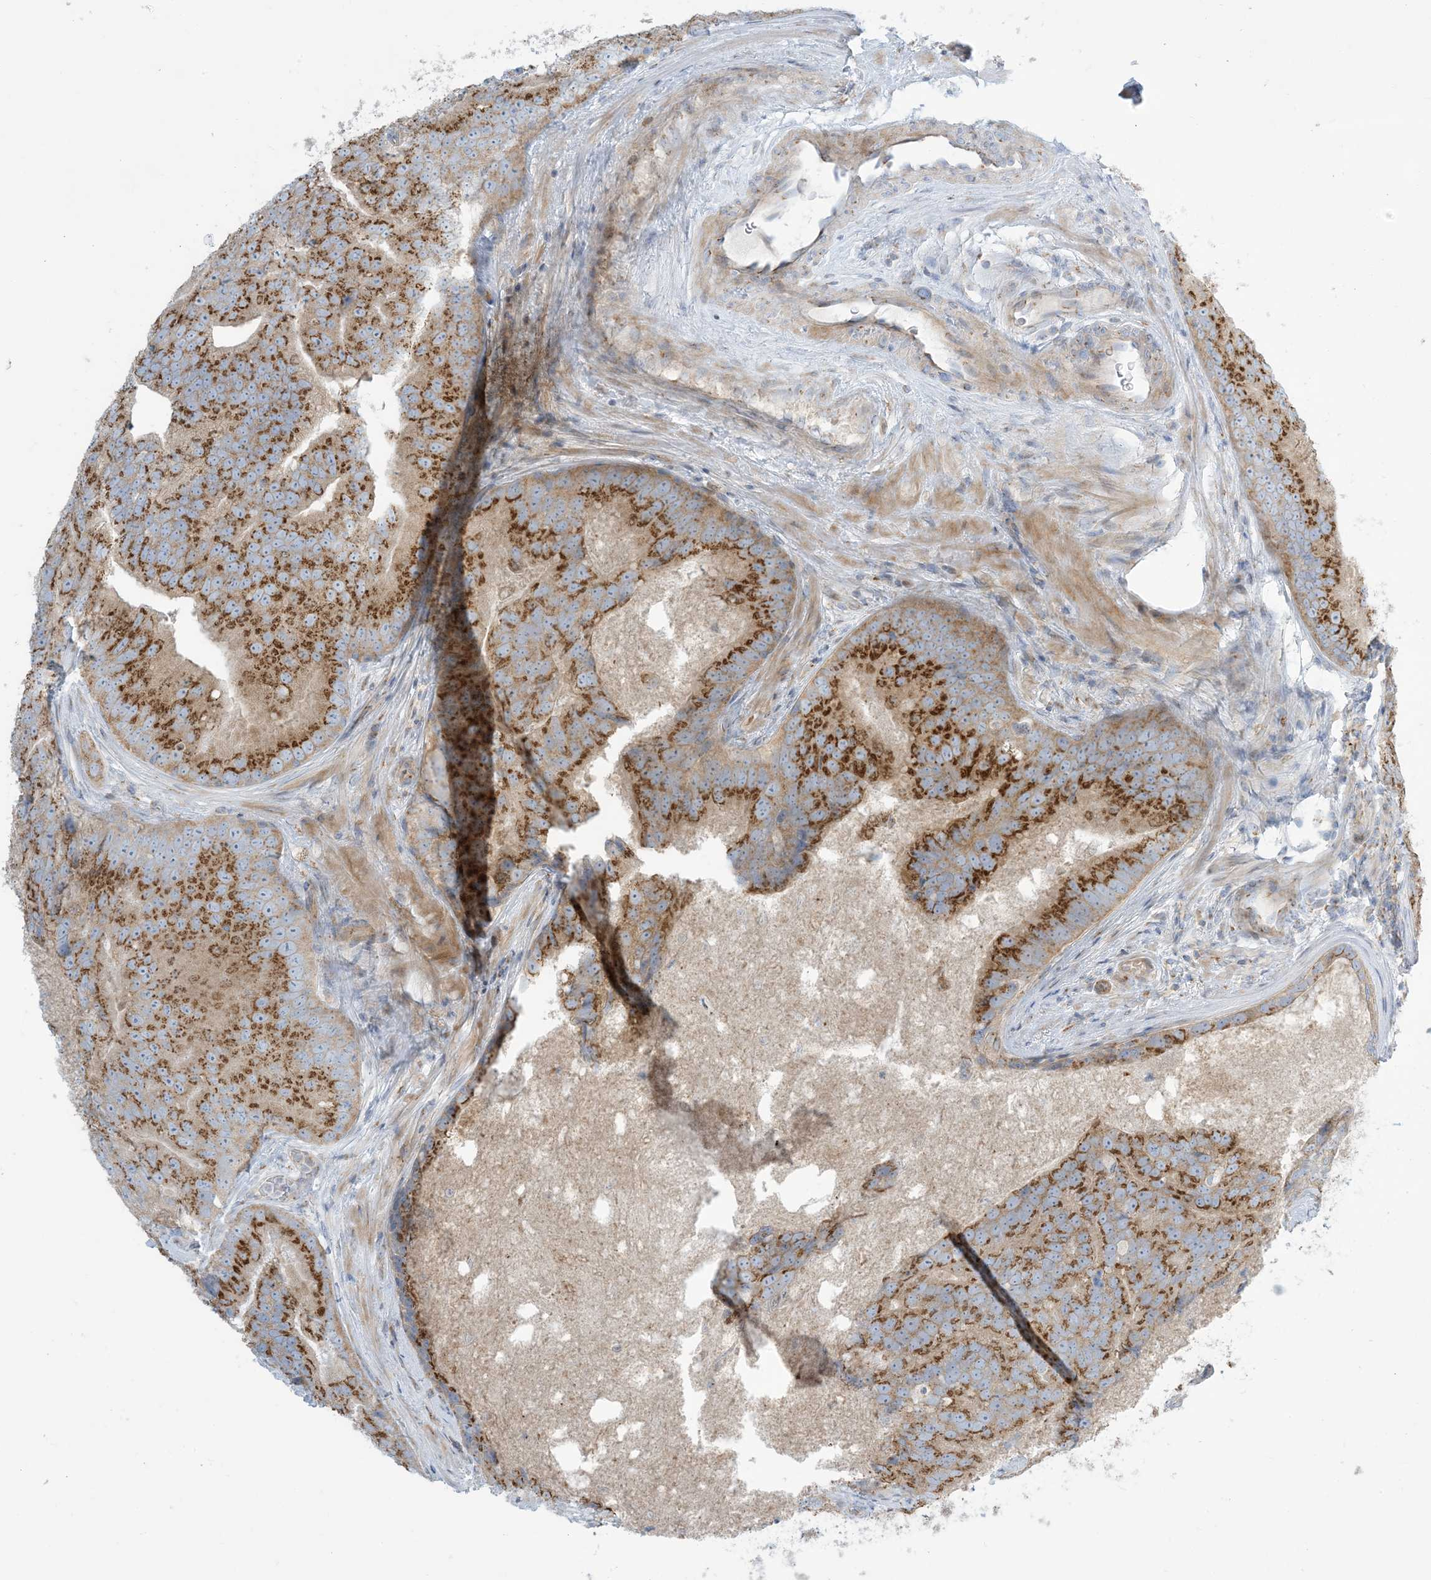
{"staining": {"intensity": "strong", "quantity": ">75%", "location": "cytoplasmic/membranous"}, "tissue": "prostate cancer", "cell_type": "Tumor cells", "image_type": "cancer", "snomed": [{"axis": "morphology", "description": "Adenocarcinoma, High grade"}, {"axis": "topography", "description": "Prostate"}], "caption": "Human prostate cancer (high-grade adenocarcinoma) stained for a protein (brown) demonstrates strong cytoplasmic/membranous positive staining in about >75% of tumor cells.", "gene": "AFTPH", "patient": {"sex": "male", "age": 70}}